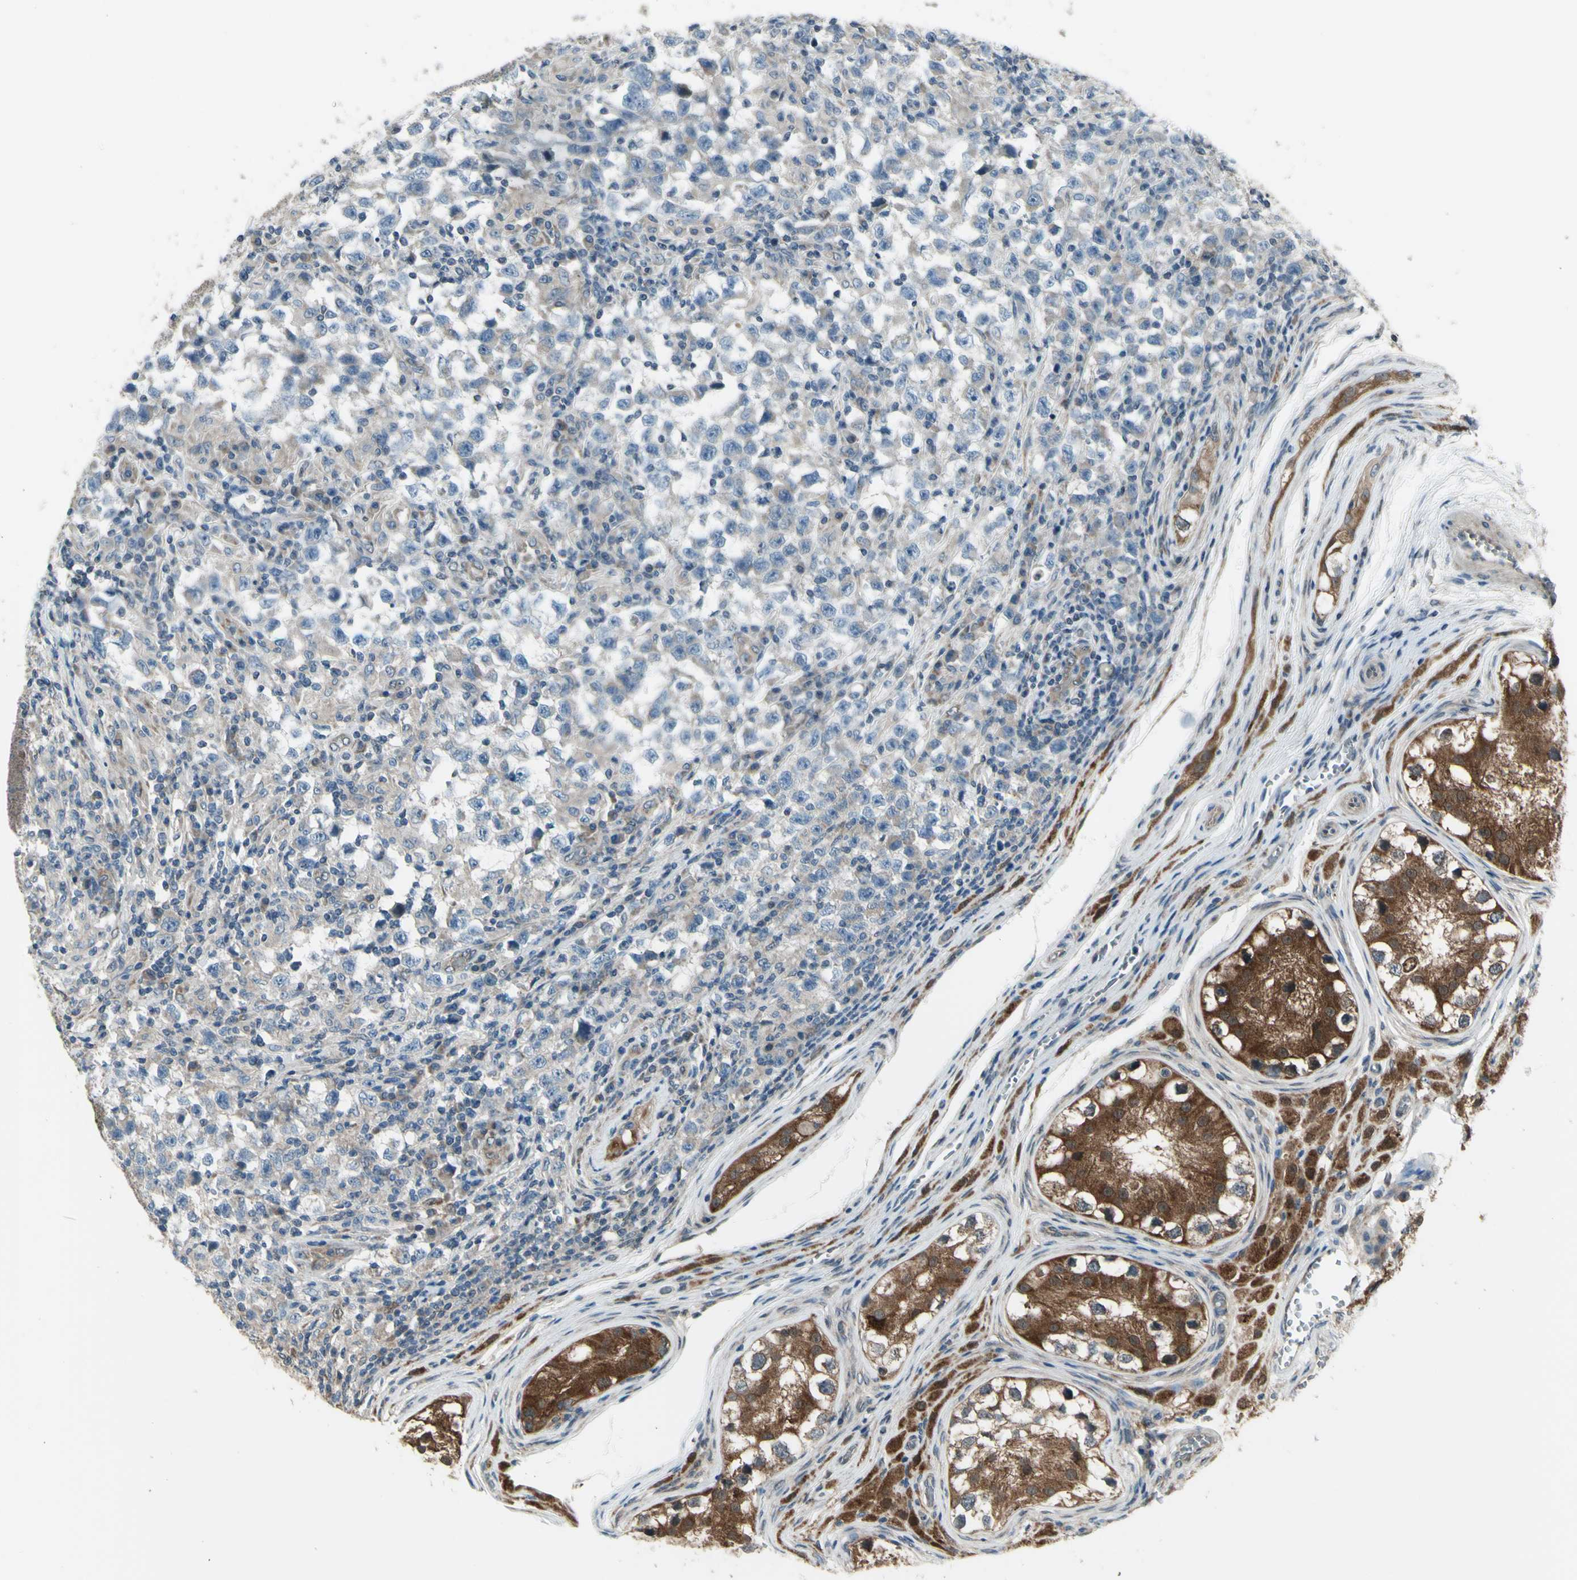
{"staining": {"intensity": "negative", "quantity": "none", "location": "none"}, "tissue": "testis cancer", "cell_type": "Tumor cells", "image_type": "cancer", "snomed": [{"axis": "morphology", "description": "Carcinoma, Embryonal, NOS"}, {"axis": "topography", "description": "Testis"}], "caption": "DAB (3,3'-diaminobenzidine) immunohistochemical staining of testis cancer (embryonal carcinoma) shows no significant staining in tumor cells.", "gene": "NAXD", "patient": {"sex": "male", "age": 21}}